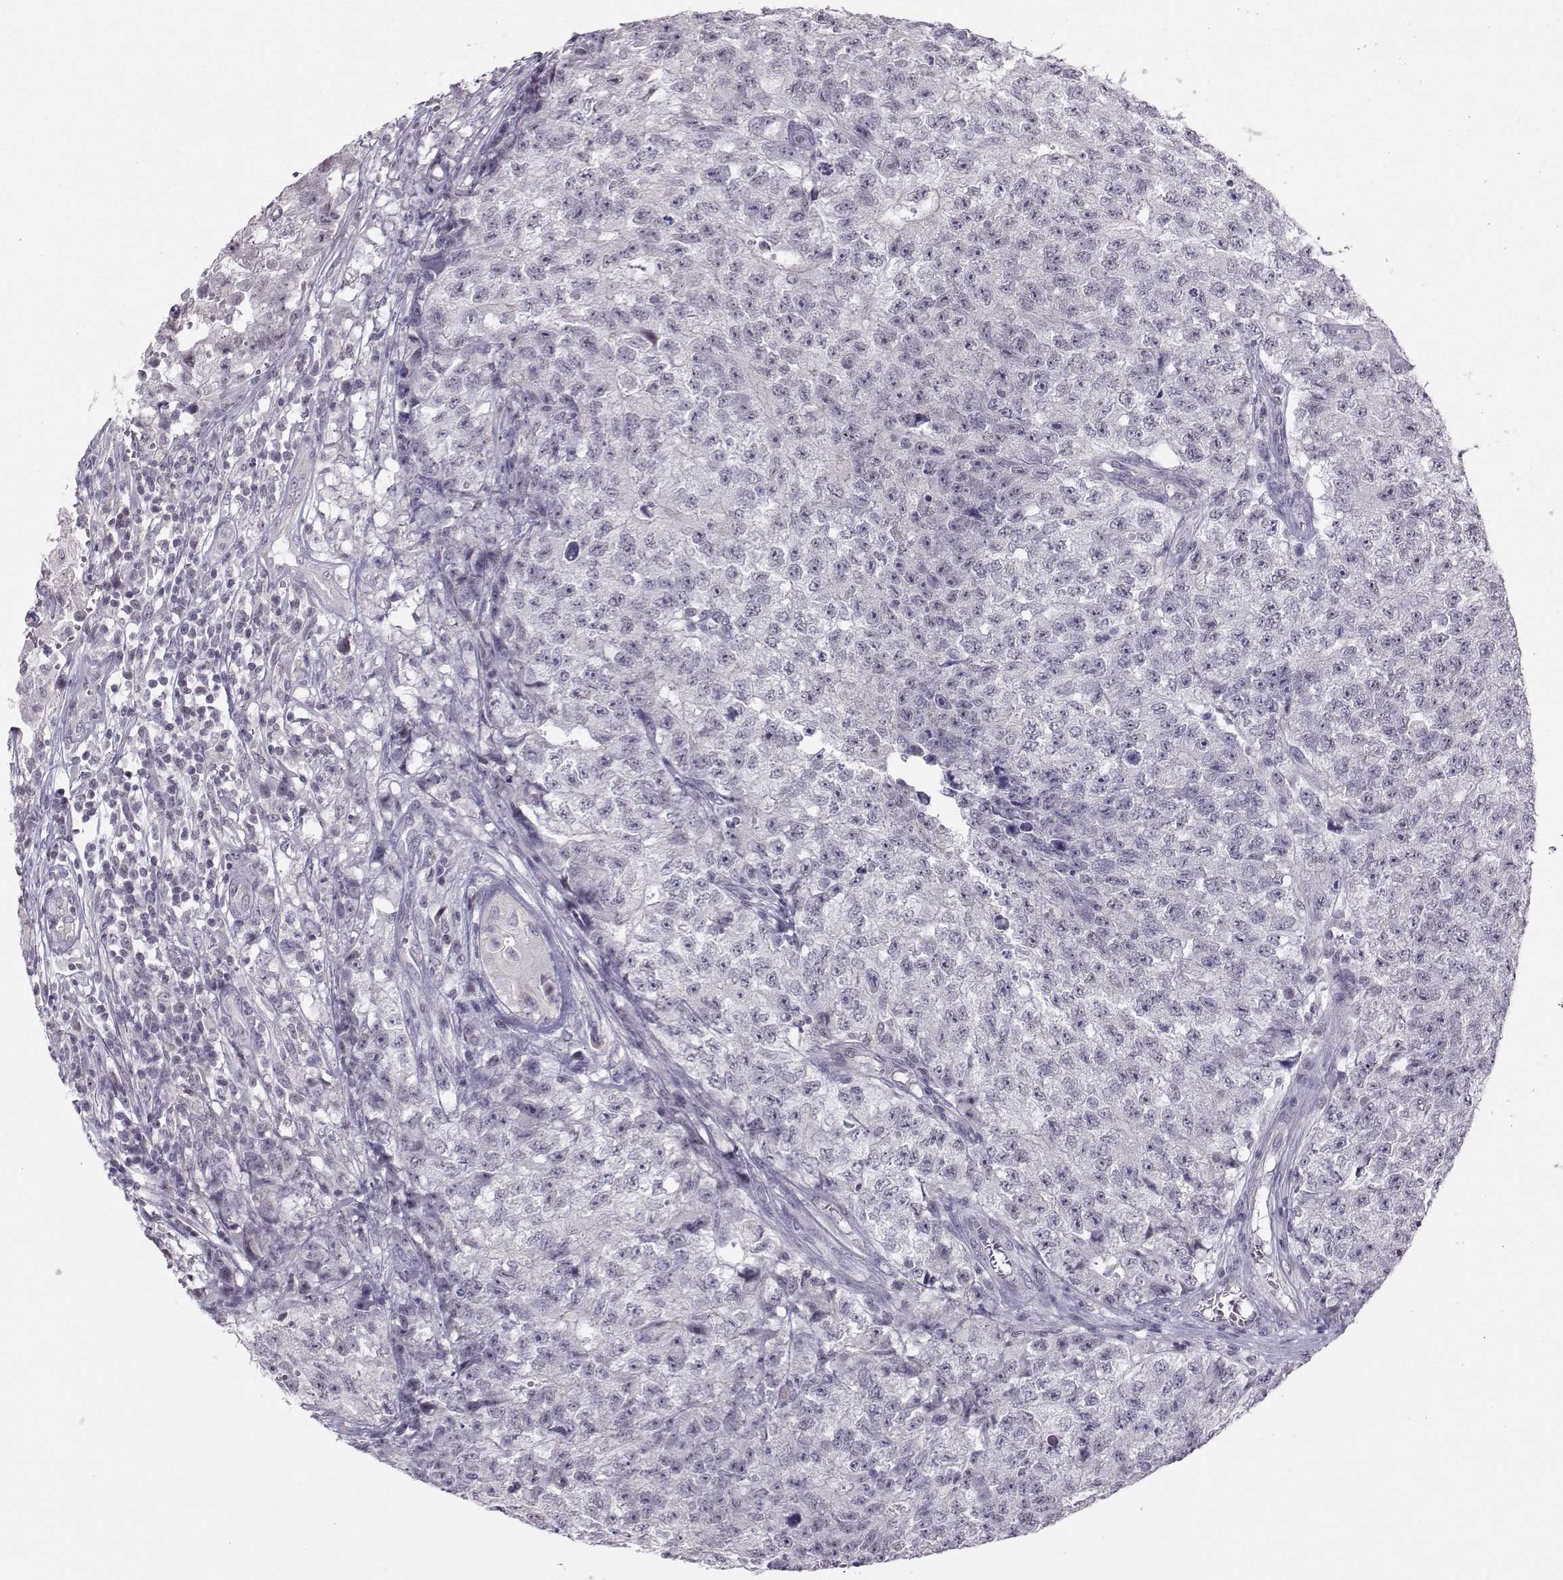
{"staining": {"intensity": "negative", "quantity": "none", "location": "none"}, "tissue": "testis cancer", "cell_type": "Tumor cells", "image_type": "cancer", "snomed": [{"axis": "morphology", "description": "Seminoma, NOS"}, {"axis": "morphology", "description": "Carcinoma, Embryonal, NOS"}, {"axis": "topography", "description": "Testis"}], "caption": "IHC photomicrograph of human testis cancer (embryonal carcinoma) stained for a protein (brown), which demonstrates no staining in tumor cells.", "gene": "DNAAF1", "patient": {"sex": "male", "age": 22}}